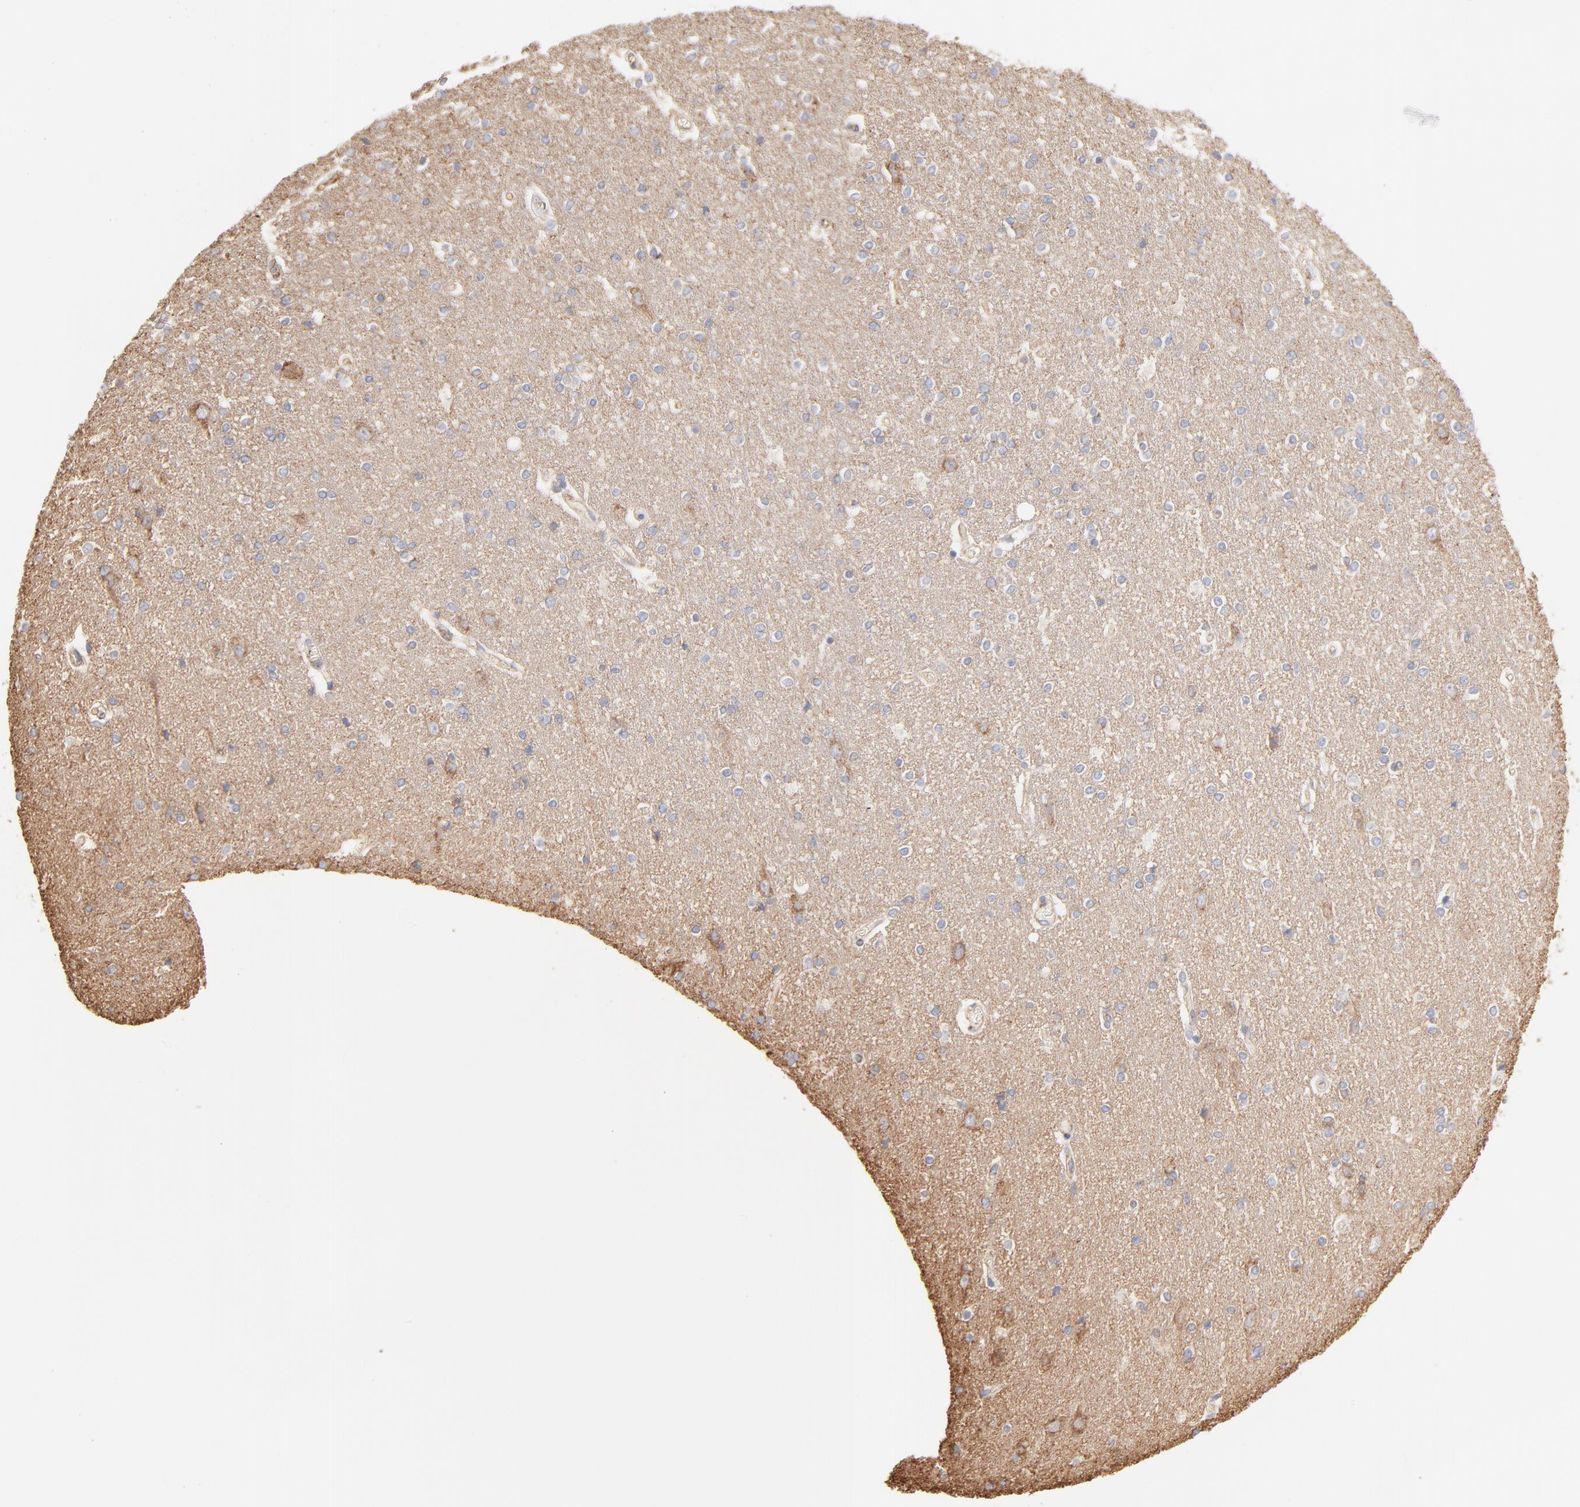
{"staining": {"intensity": "negative", "quantity": "none", "location": "none"}, "tissue": "caudate", "cell_type": "Glial cells", "image_type": "normal", "snomed": [{"axis": "morphology", "description": "Normal tissue, NOS"}, {"axis": "topography", "description": "Lateral ventricle wall"}], "caption": "This is a micrograph of immunohistochemistry (IHC) staining of unremarkable caudate, which shows no staining in glial cells.", "gene": "CLTB", "patient": {"sex": "female", "age": 54}}